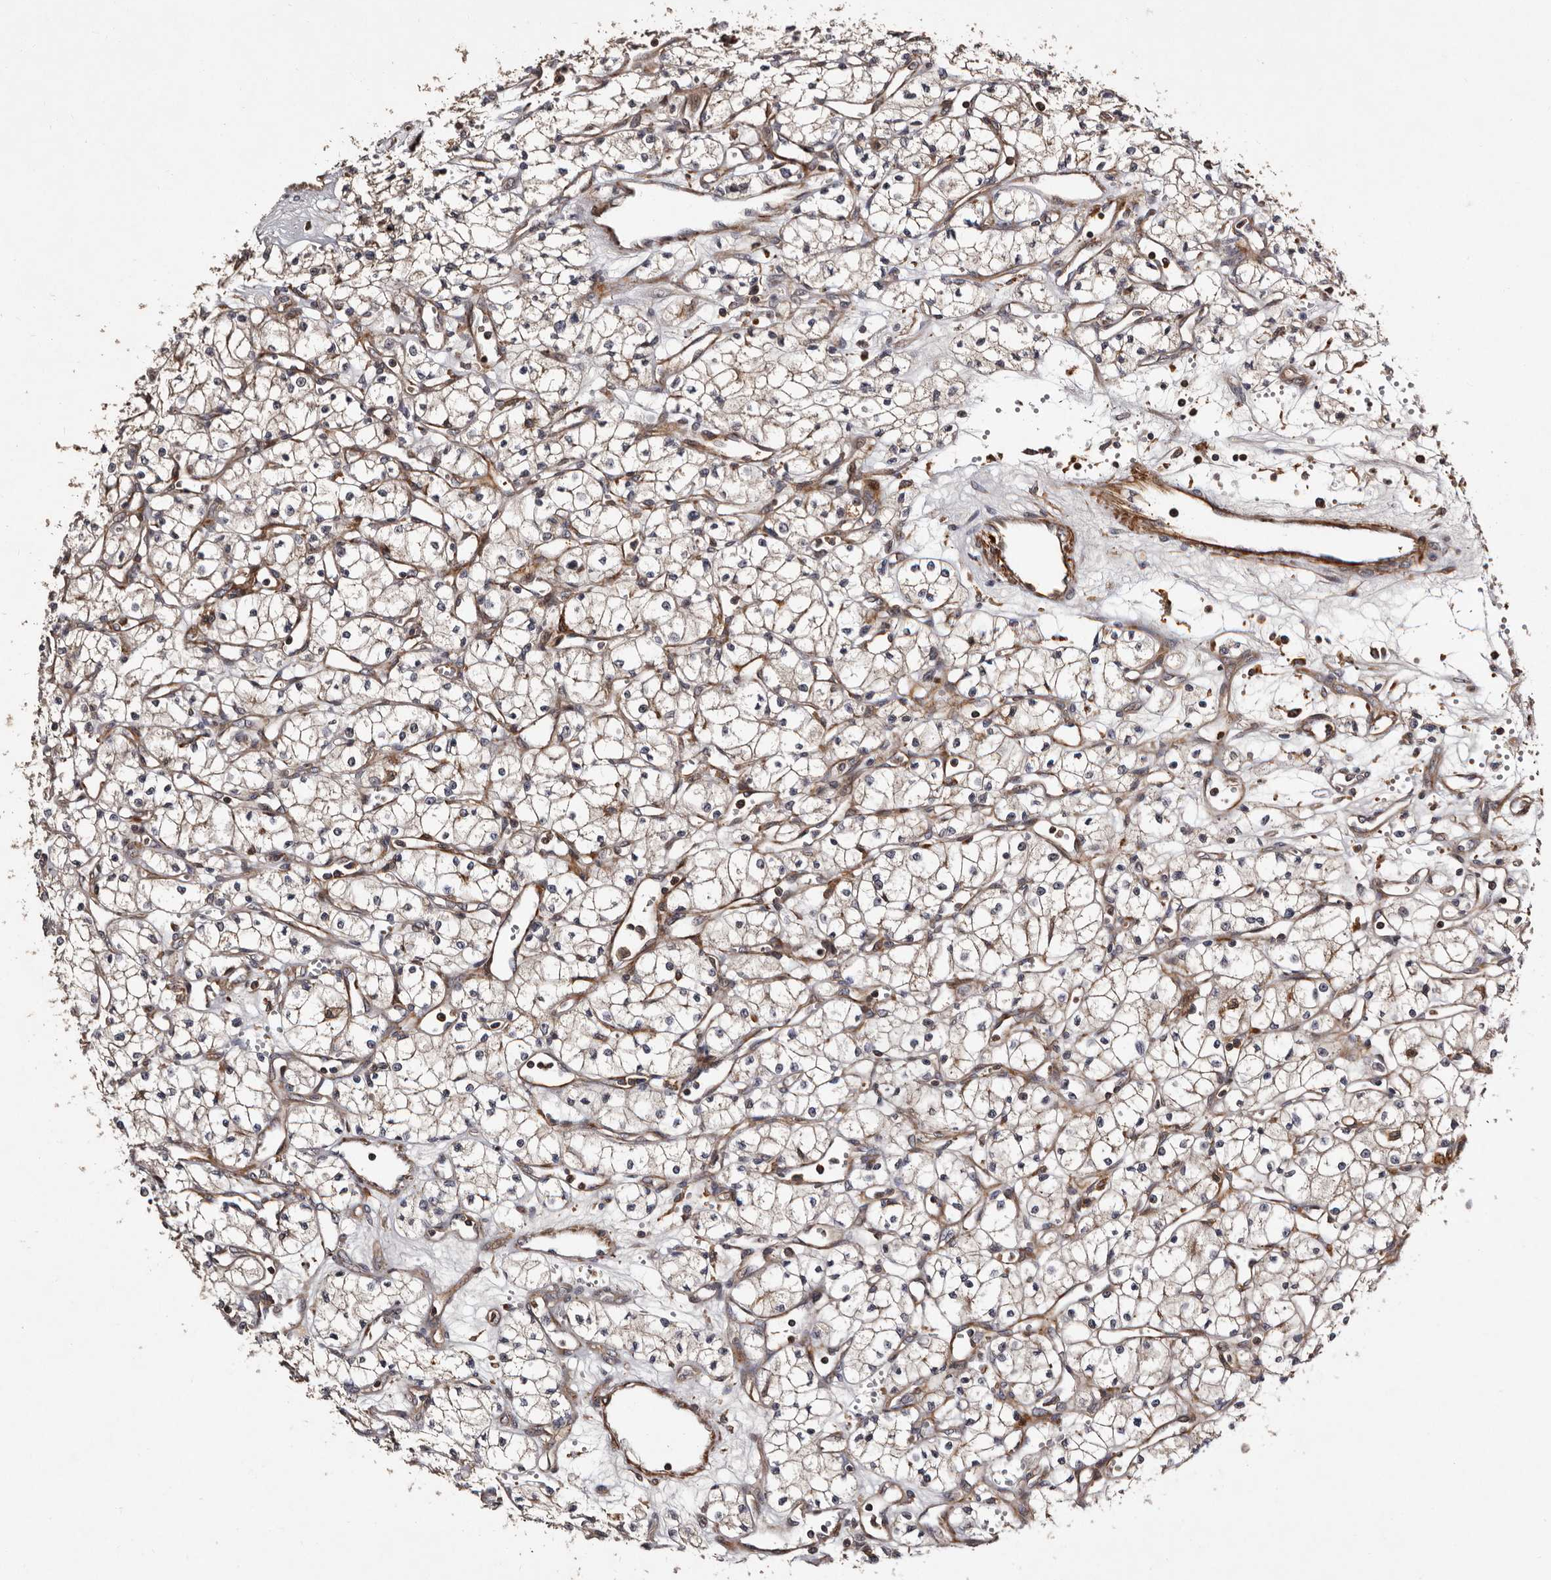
{"staining": {"intensity": "weak", "quantity": "<25%", "location": "cytoplasmic/membranous"}, "tissue": "renal cancer", "cell_type": "Tumor cells", "image_type": "cancer", "snomed": [{"axis": "morphology", "description": "Adenocarcinoma, NOS"}, {"axis": "topography", "description": "Kidney"}], "caption": "Immunohistochemical staining of renal cancer demonstrates no significant expression in tumor cells.", "gene": "PRKD3", "patient": {"sex": "male", "age": 59}}